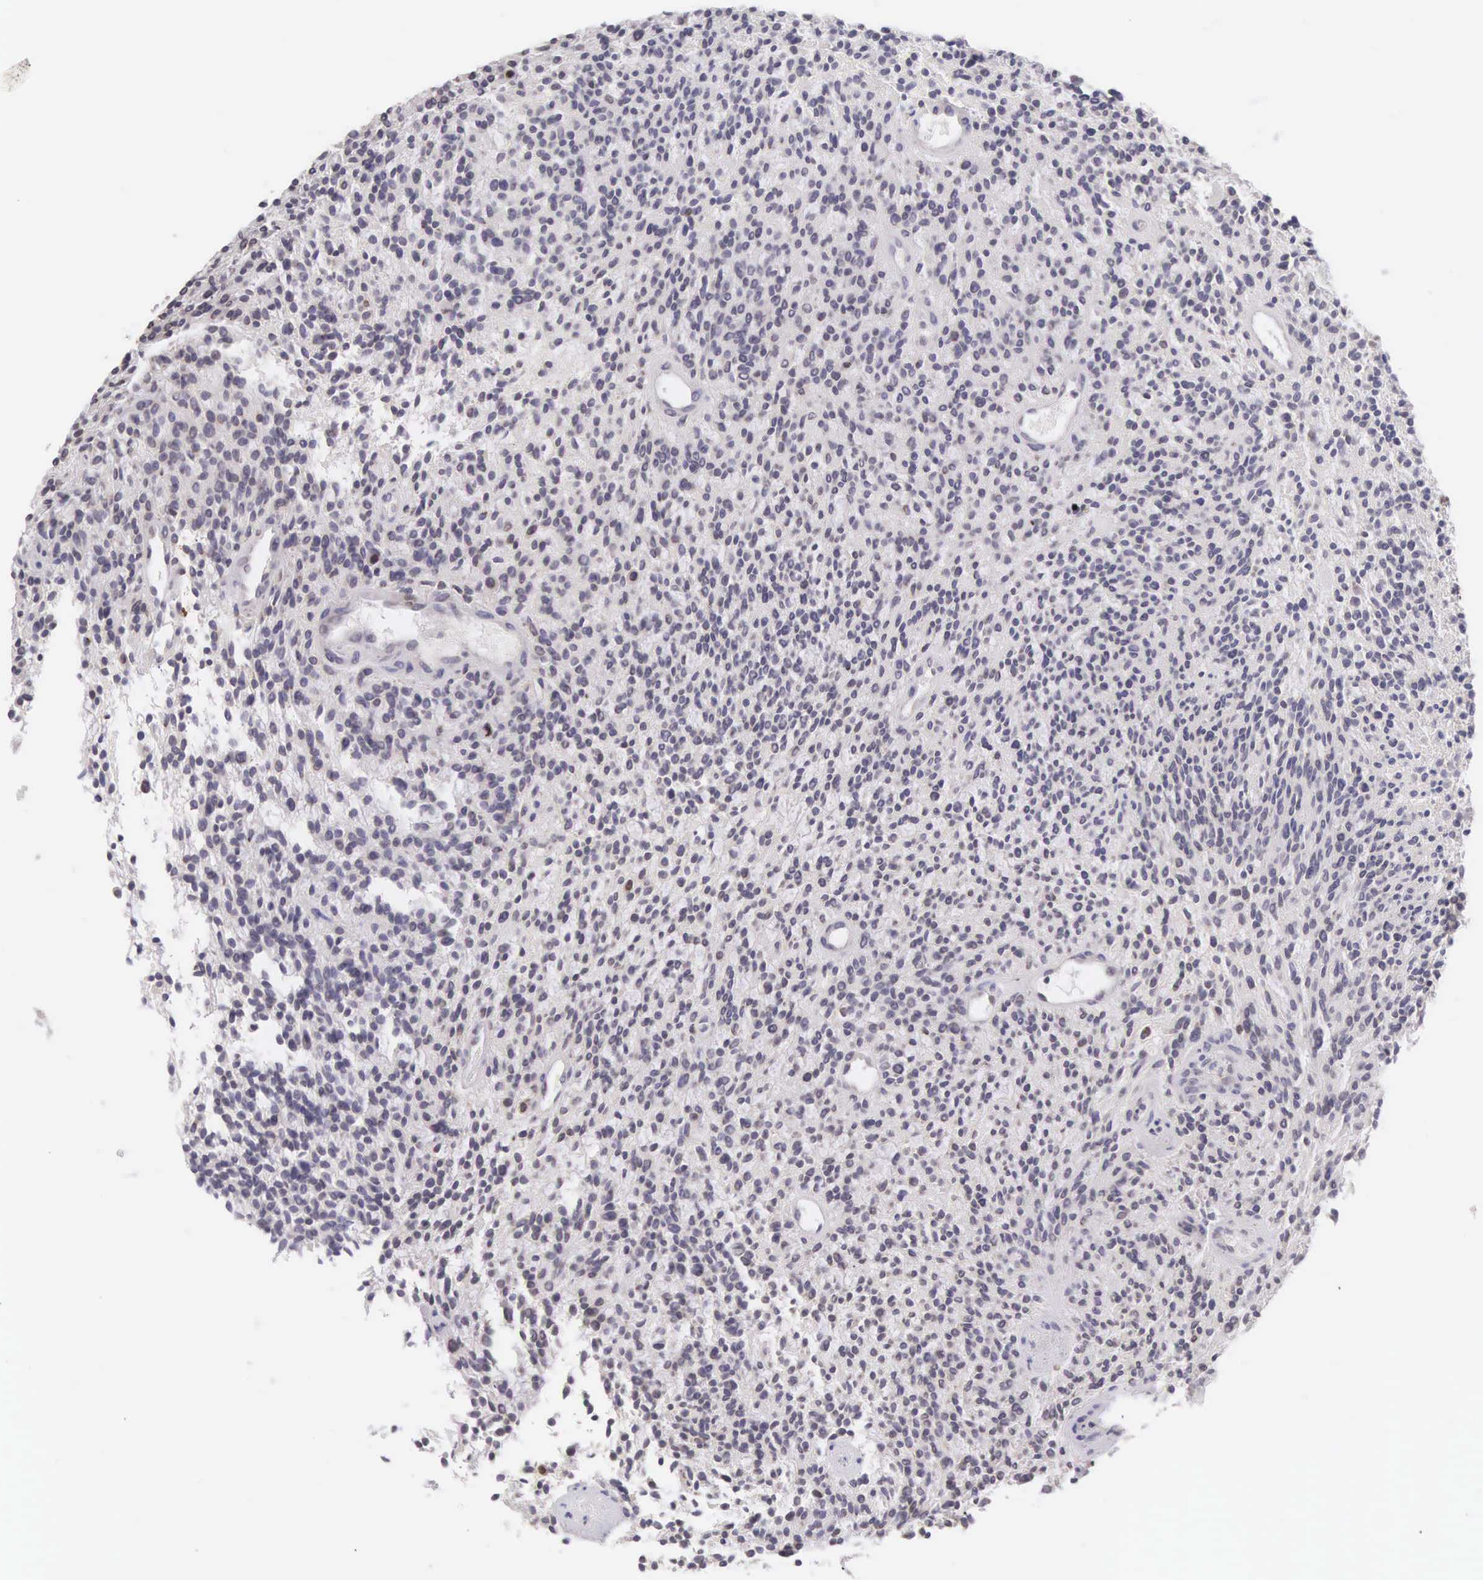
{"staining": {"intensity": "weak", "quantity": "<25%", "location": "cytoplasmic/membranous,nuclear"}, "tissue": "glioma", "cell_type": "Tumor cells", "image_type": "cancer", "snomed": [{"axis": "morphology", "description": "Glioma, malignant, High grade"}, {"axis": "topography", "description": "Brain"}], "caption": "IHC of malignant high-grade glioma shows no expression in tumor cells.", "gene": "VRK1", "patient": {"sex": "female", "age": 13}}